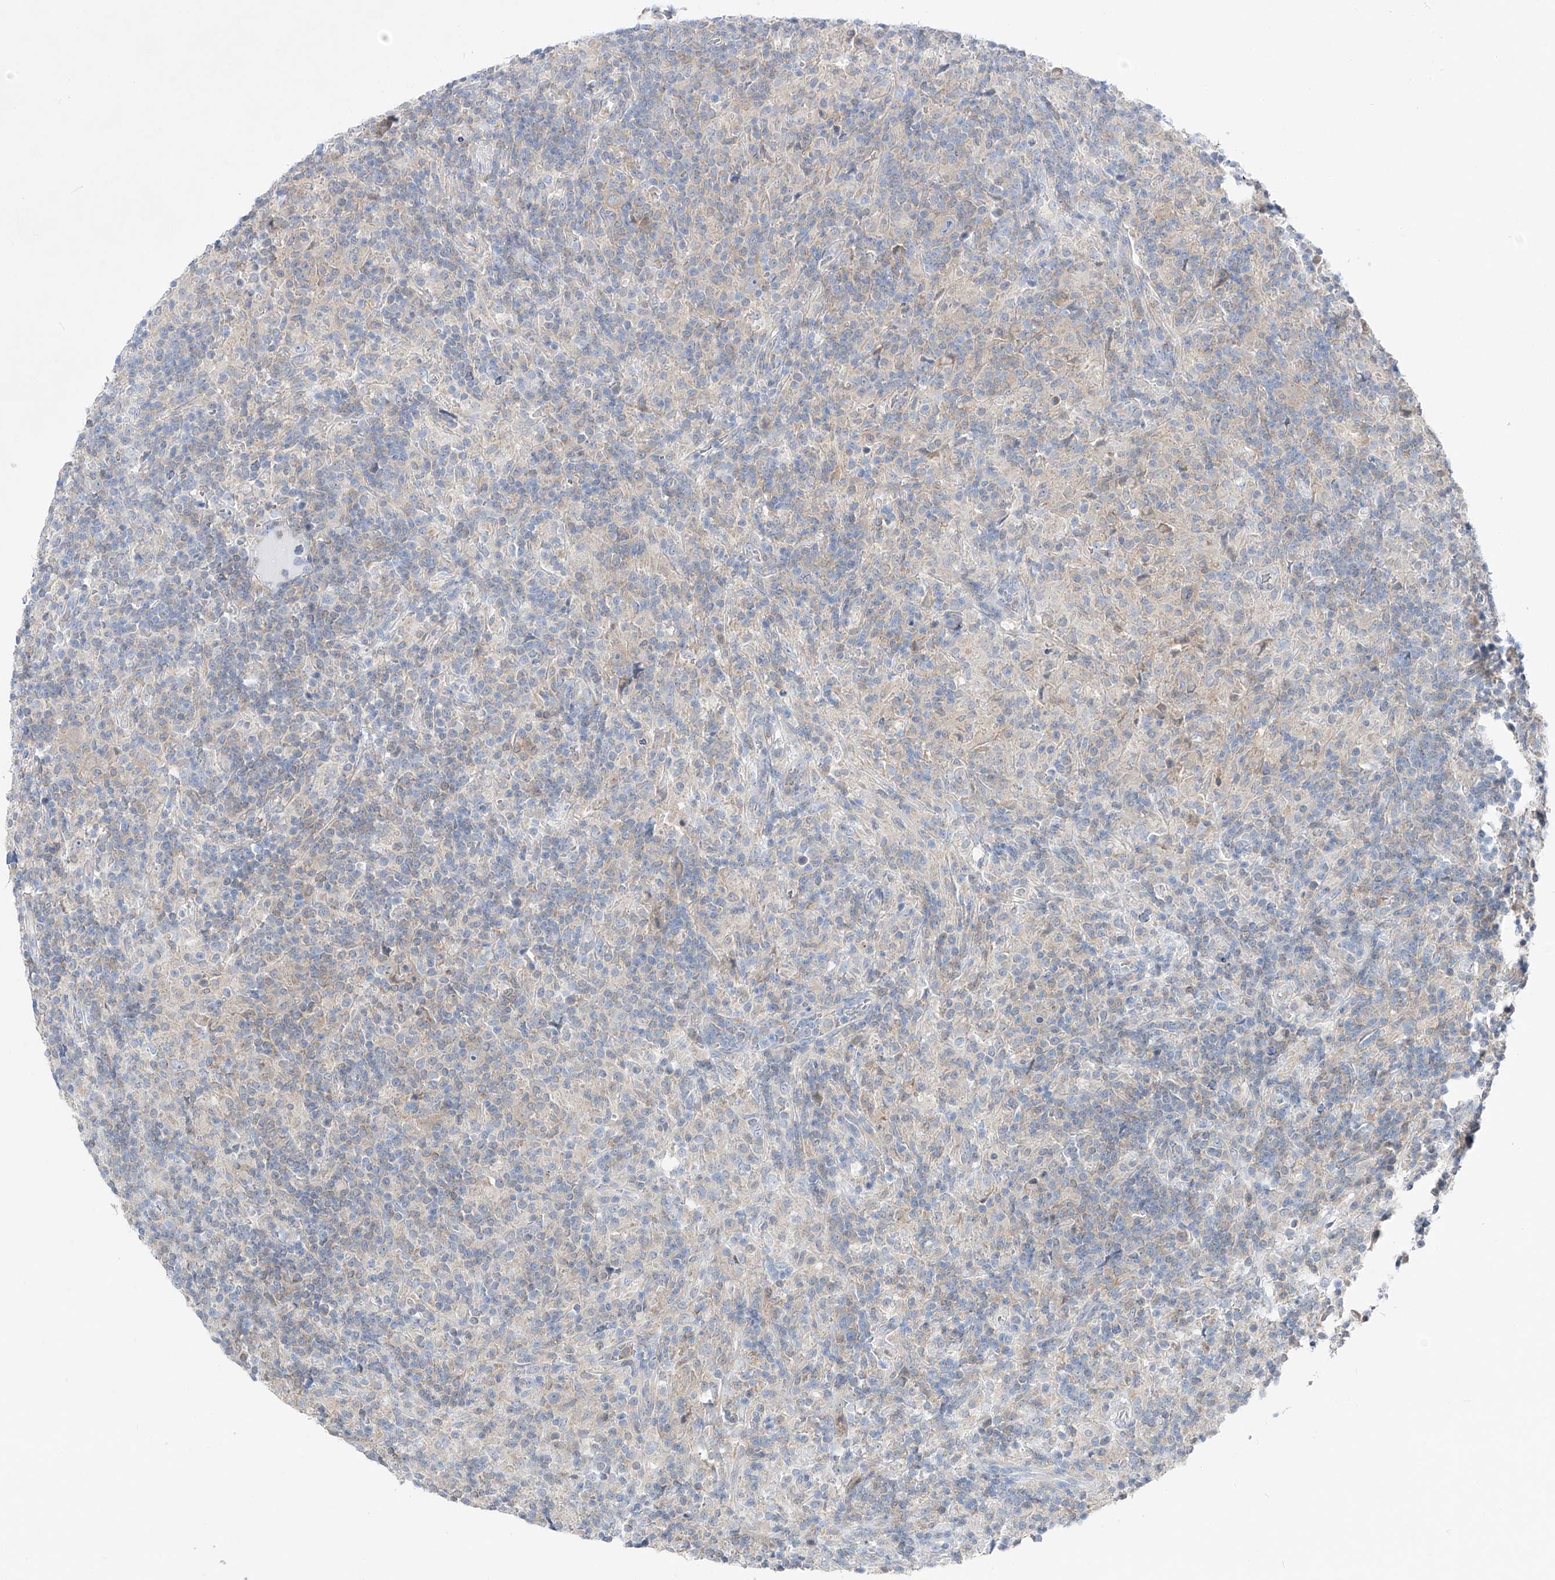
{"staining": {"intensity": "negative", "quantity": "none", "location": "none"}, "tissue": "lymphoma", "cell_type": "Tumor cells", "image_type": "cancer", "snomed": [{"axis": "morphology", "description": "Hodgkin's disease, NOS"}, {"axis": "topography", "description": "Lymph node"}], "caption": "DAB immunohistochemical staining of lymphoma shows no significant positivity in tumor cells.", "gene": "UFL1", "patient": {"sex": "male", "age": 70}}